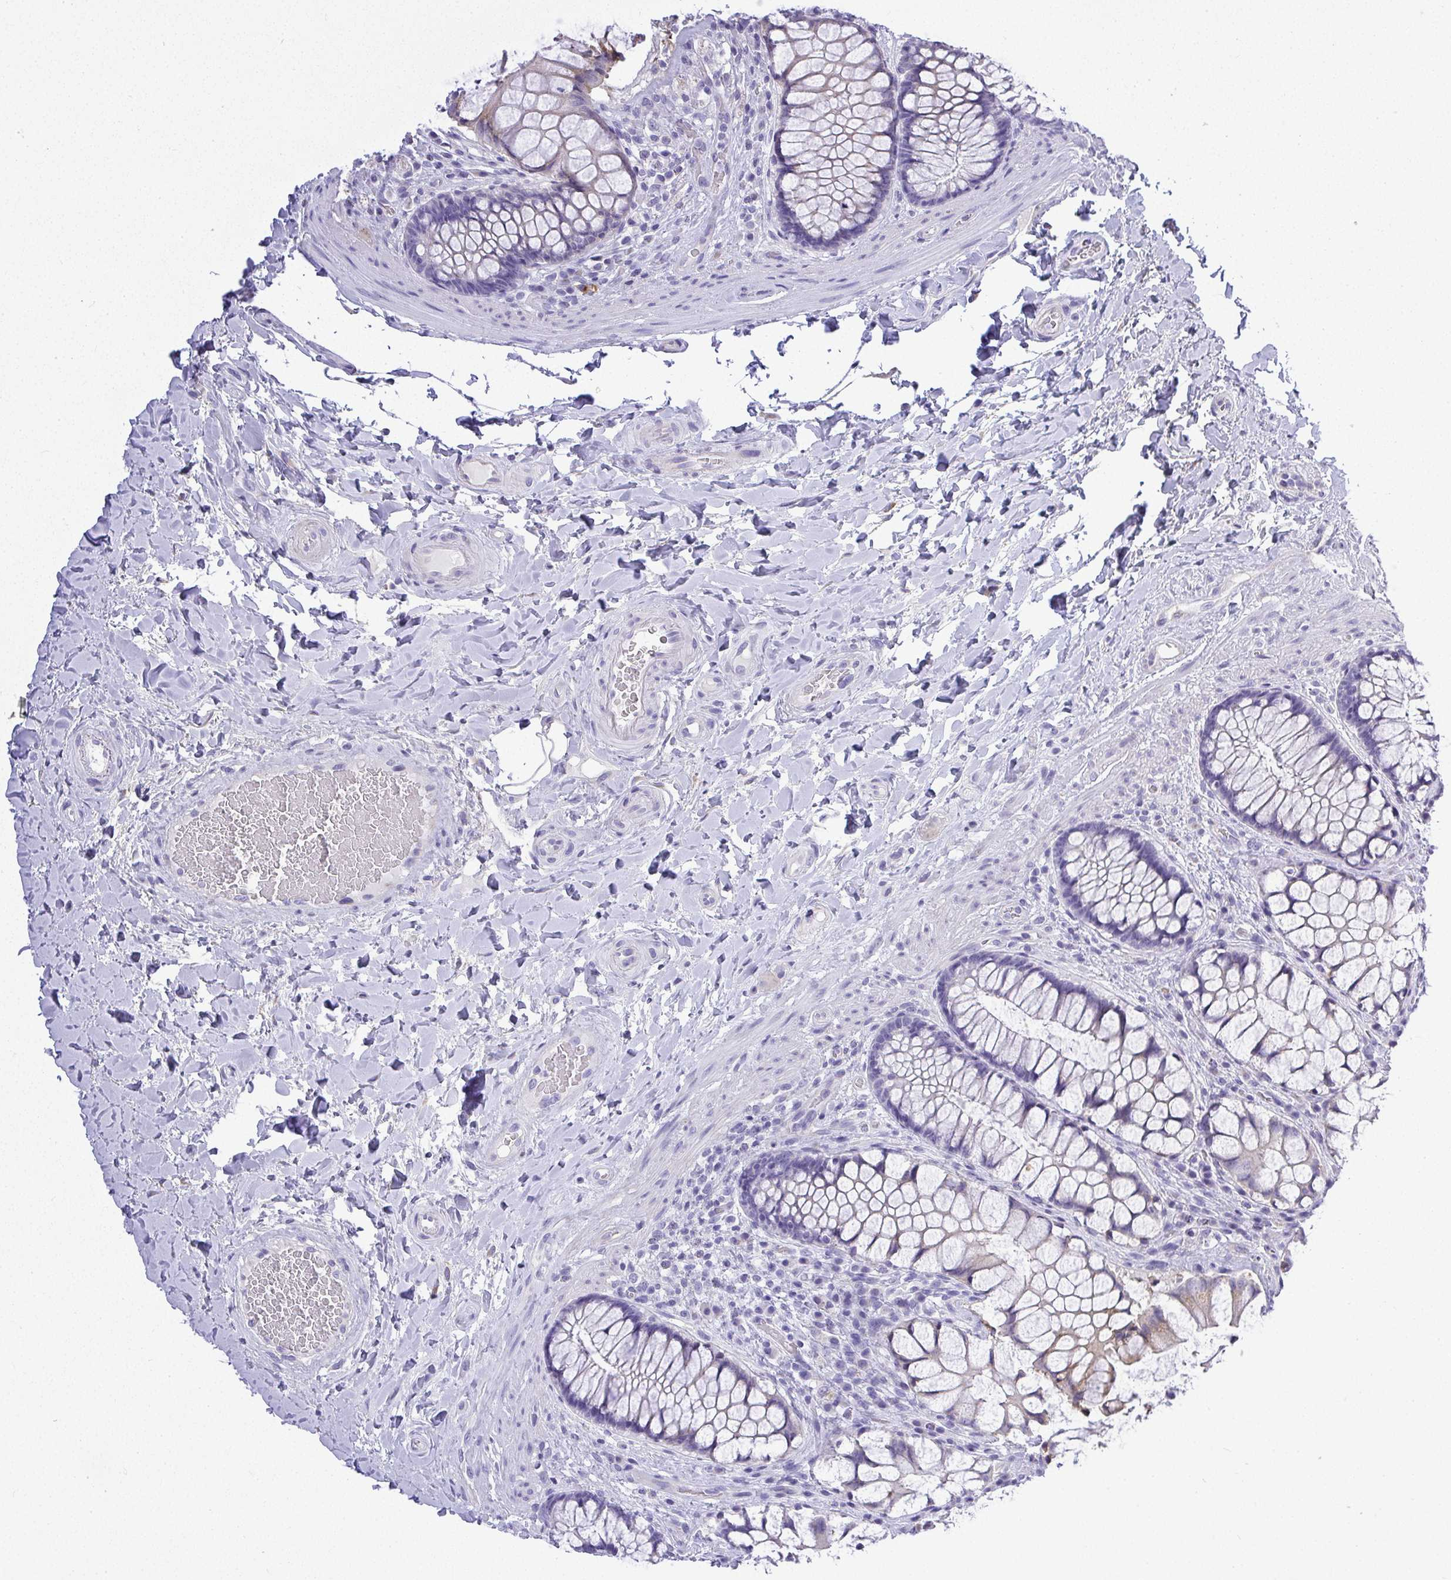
{"staining": {"intensity": "weak", "quantity": "<25%", "location": "cytoplasmic/membranous"}, "tissue": "rectum", "cell_type": "Glandular cells", "image_type": "normal", "snomed": [{"axis": "morphology", "description": "Normal tissue, NOS"}, {"axis": "topography", "description": "Rectum"}], "caption": "Benign rectum was stained to show a protein in brown. There is no significant expression in glandular cells.", "gene": "PLPPR3", "patient": {"sex": "female", "age": 58}}